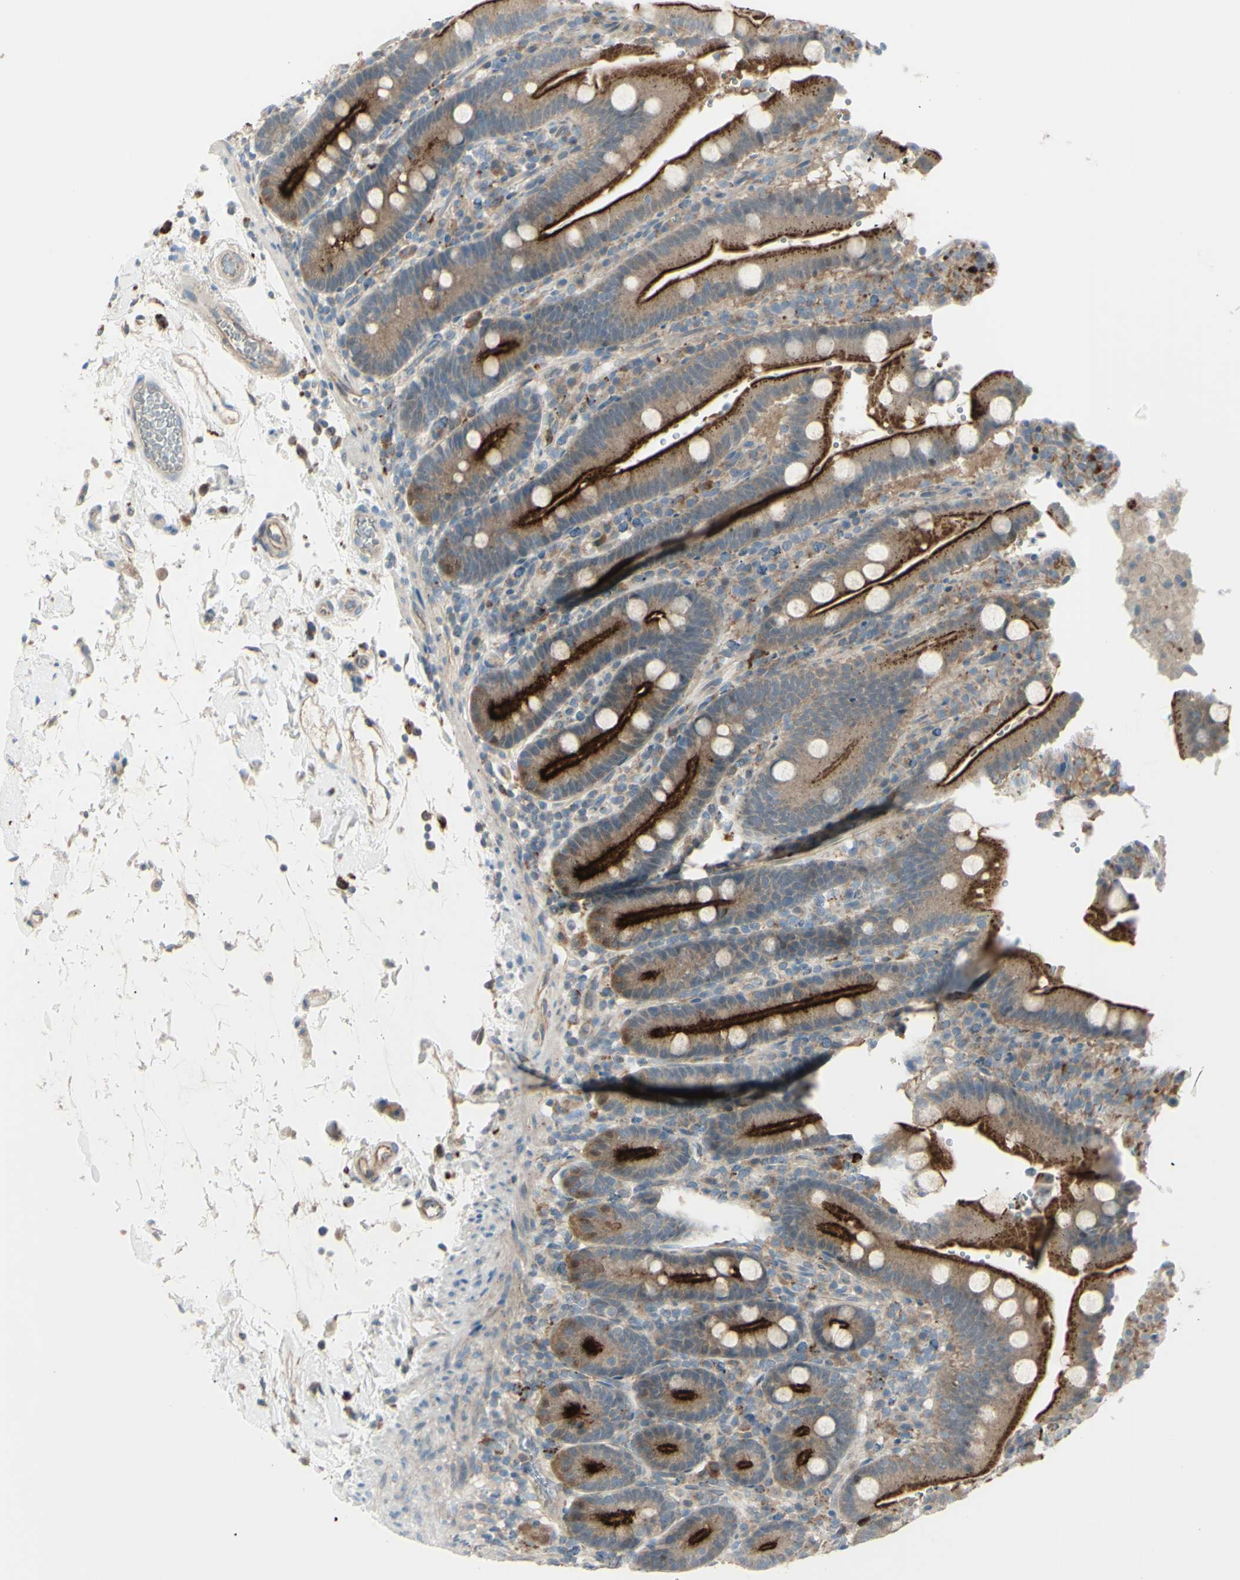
{"staining": {"intensity": "moderate", "quantity": ">75%", "location": "cytoplasmic/membranous"}, "tissue": "duodenum", "cell_type": "Glandular cells", "image_type": "normal", "snomed": [{"axis": "morphology", "description": "Normal tissue, NOS"}, {"axis": "topography", "description": "Small intestine, NOS"}], "caption": "High-magnification brightfield microscopy of benign duodenum stained with DAB (brown) and counterstained with hematoxylin (blue). glandular cells exhibit moderate cytoplasmic/membranous positivity is present in approximately>75% of cells.", "gene": "LMTK2", "patient": {"sex": "female", "age": 71}}